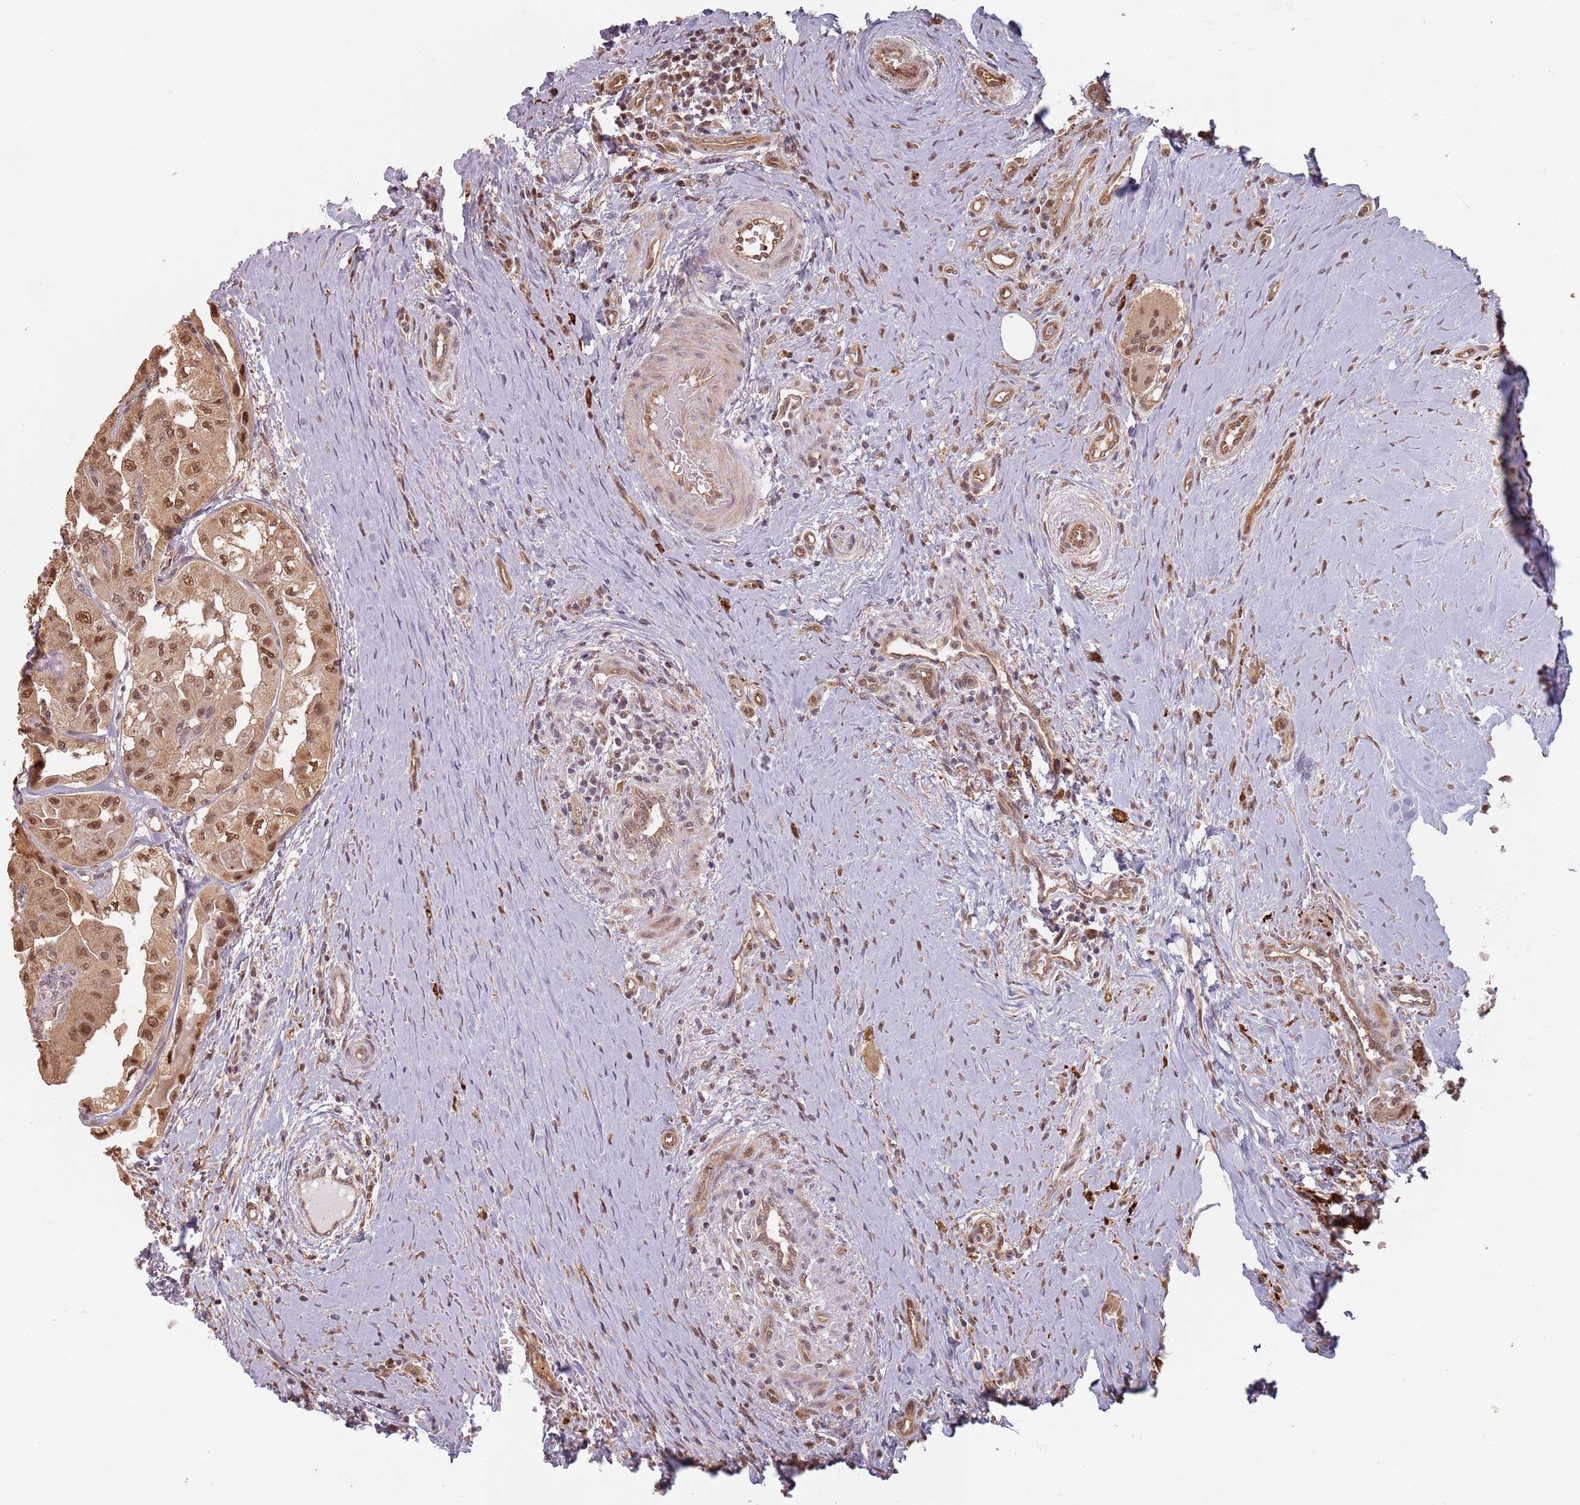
{"staining": {"intensity": "moderate", "quantity": ">75%", "location": "cytoplasmic/membranous,nuclear"}, "tissue": "thyroid cancer", "cell_type": "Tumor cells", "image_type": "cancer", "snomed": [{"axis": "morphology", "description": "Papillary adenocarcinoma, NOS"}, {"axis": "topography", "description": "Thyroid gland"}], "caption": "DAB (3,3'-diaminobenzidine) immunohistochemical staining of papillary adenocarcinoma (thyroid) reveals moderate cytoplasmic/membranous and nuclear protein expression in about >75% of tumor cells.", "gene": "PLSCR5", "patient": {"sex": "female", "age": 59}}